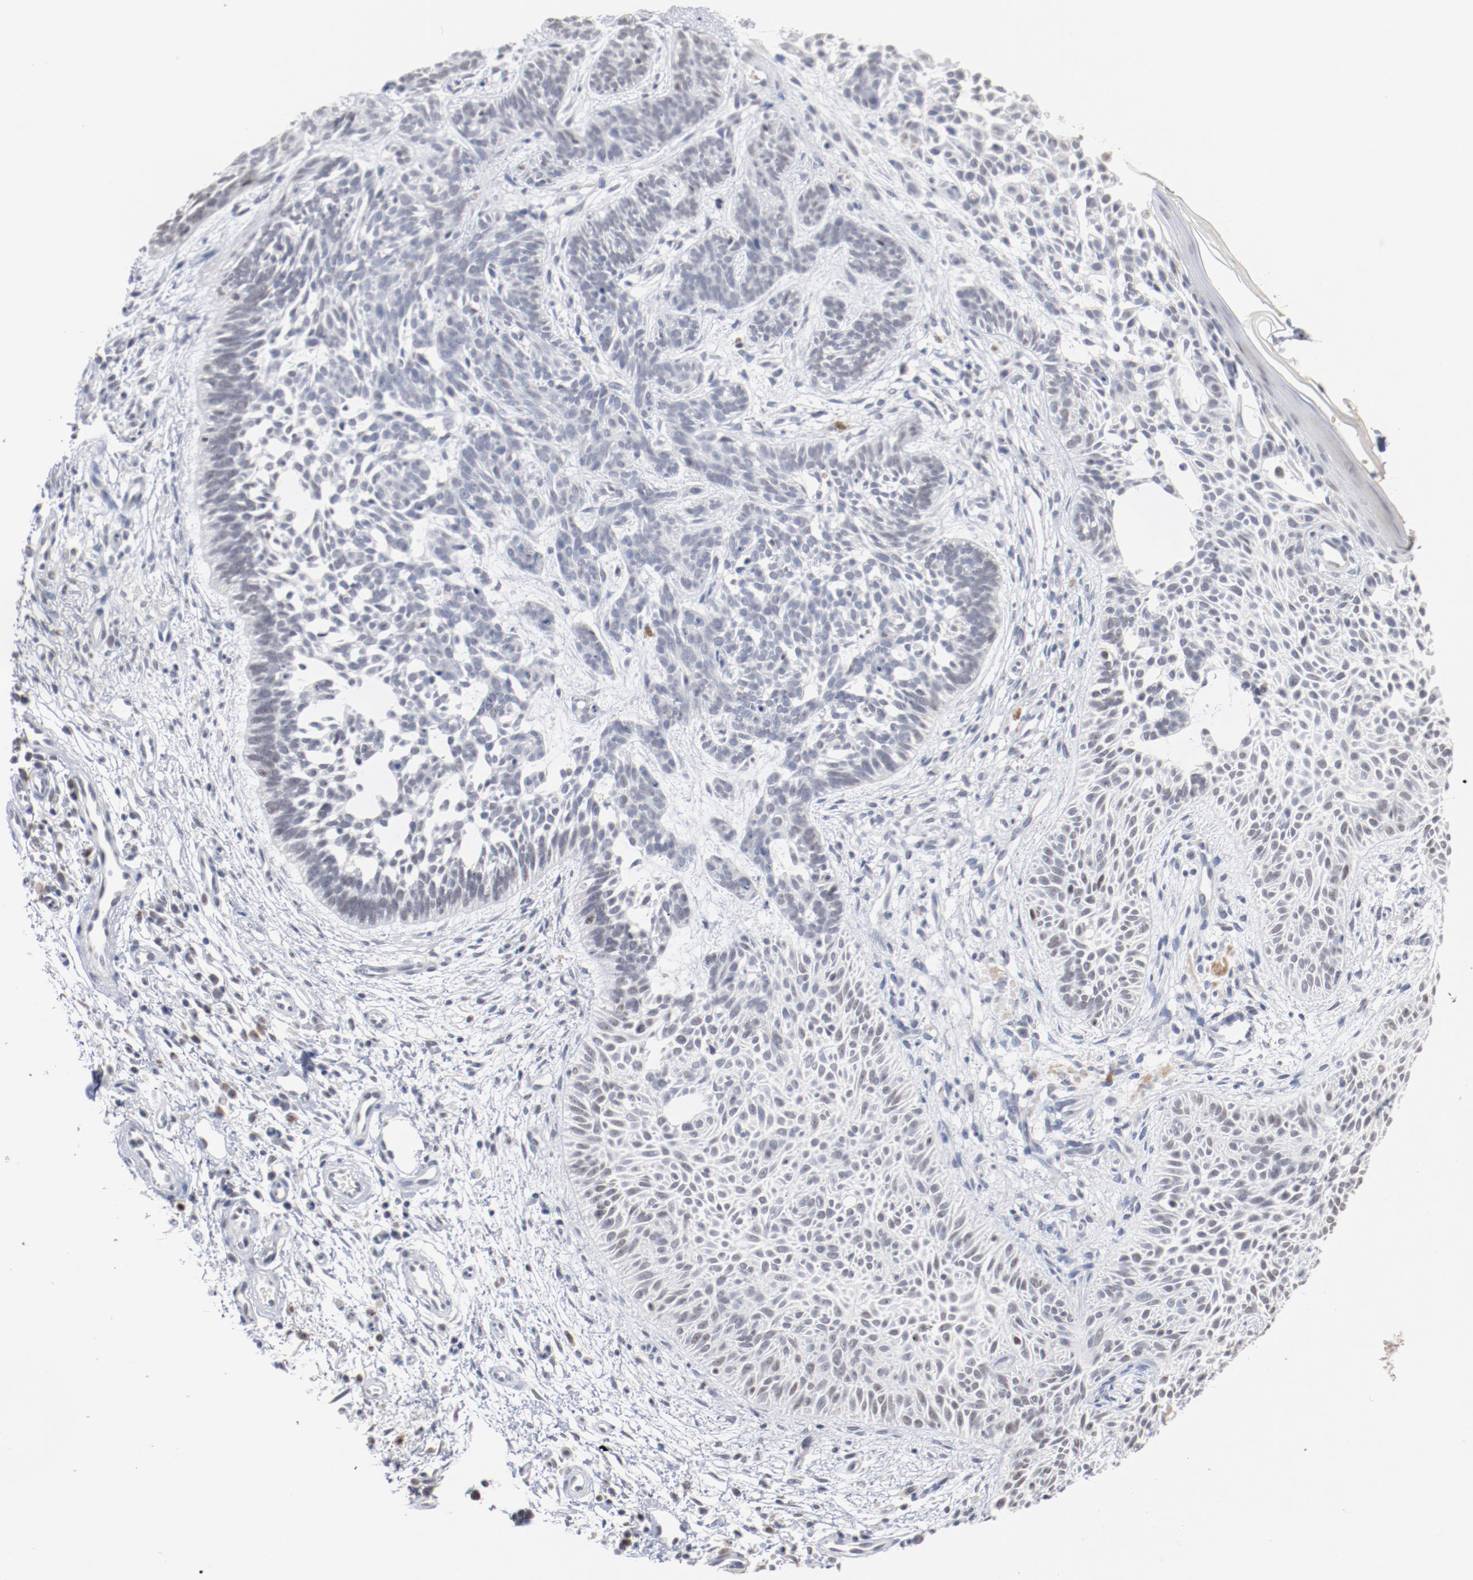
{"staining": {"intensity": "negative", "quantity": "none", "location": "none"}, "tissue": "skin cancer", "cell_type": "Tumor cells", "image_type": "cancer", "snomed": [{"axis": "morphology", "description": "Normal tissue, NOS"}, {"axis": "morphology", "description": "Basal cell carcinoma"}, {"axis": "topography", "description": "Skin"}], "caption": "Protein analysis of skin cancer demonstrates no significant staining in tumor cells.", "gene": "ERICH1", "patient": {"sex": "female", "age": 69}}